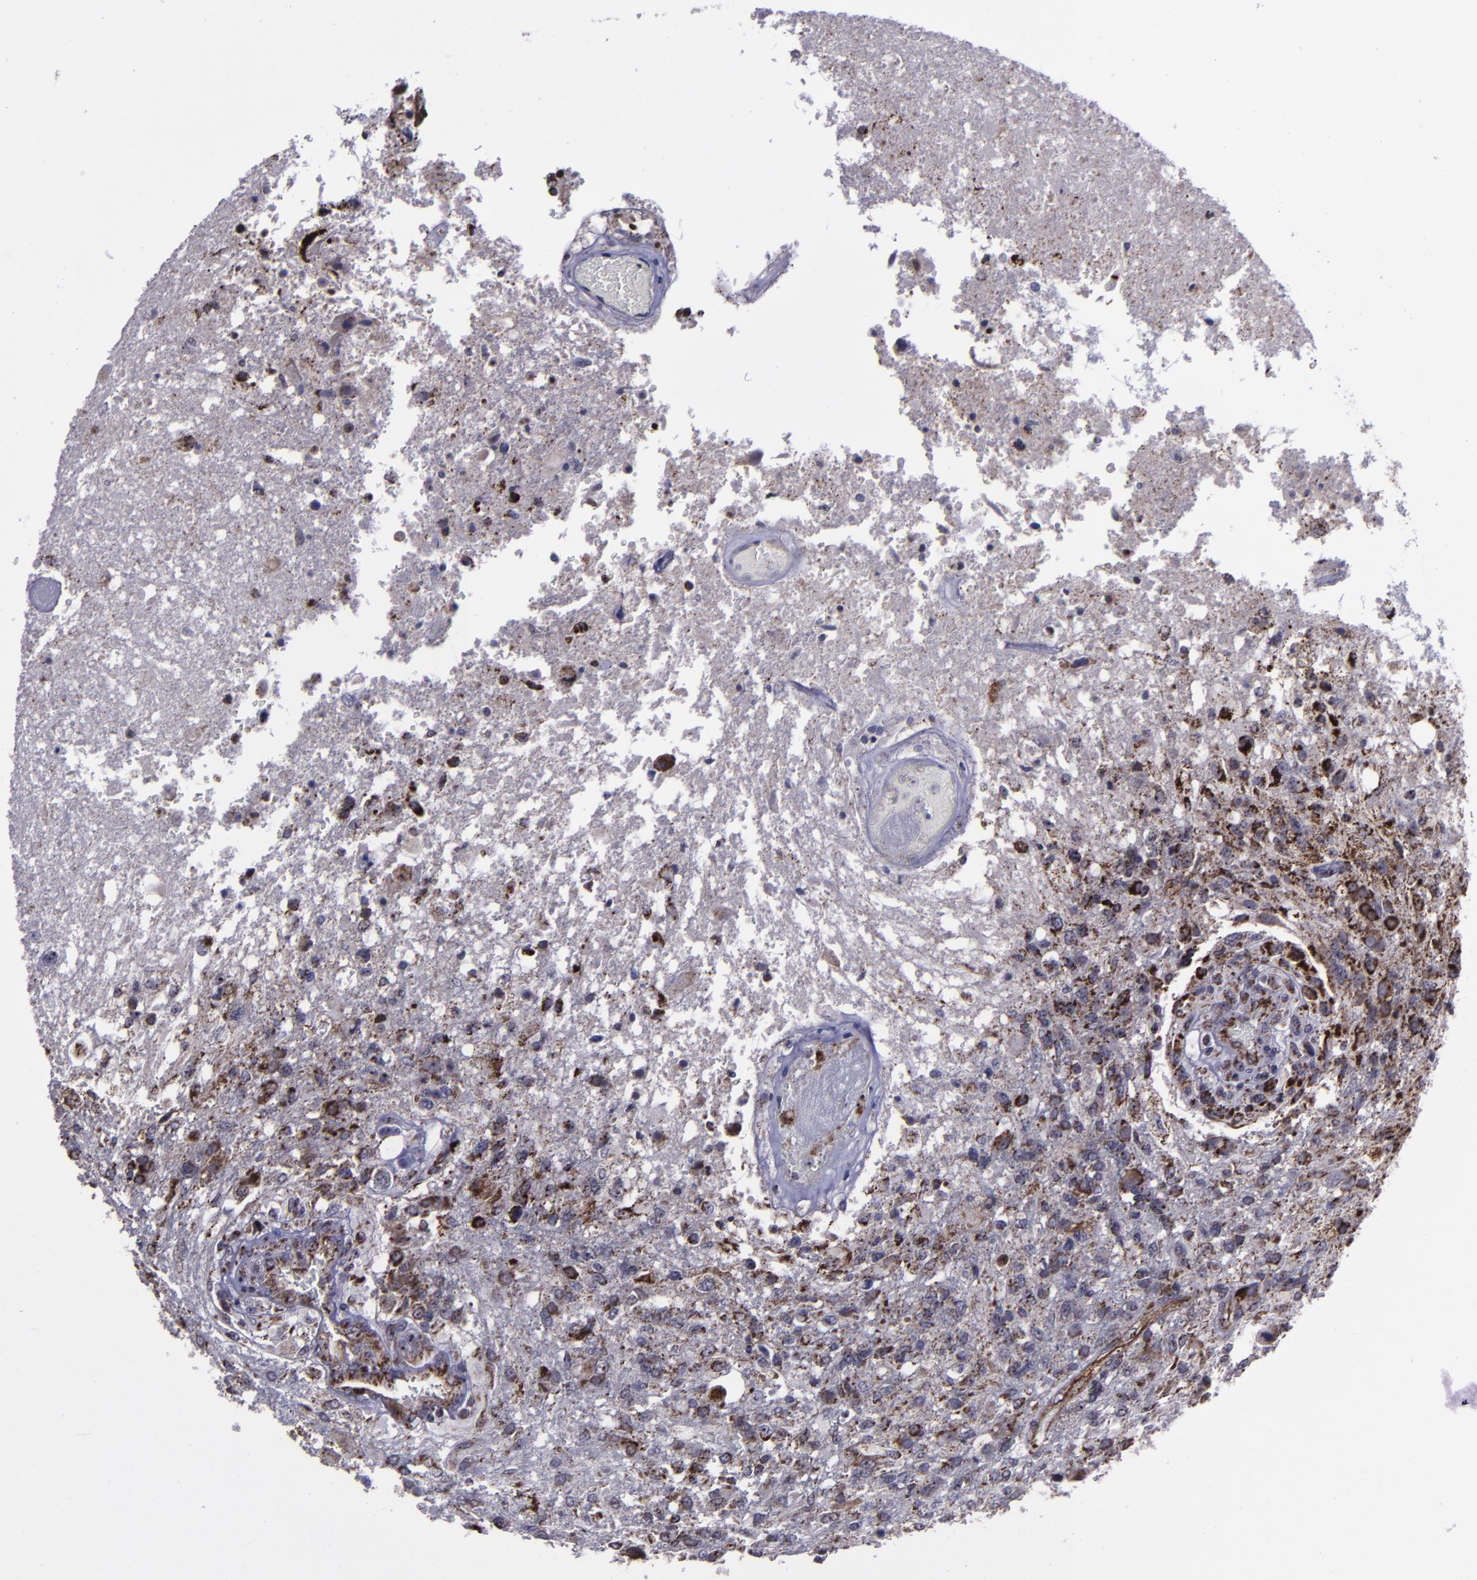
{"staining": {"intensity": "moderate", "quantity": "25%-75%", "location": "cytoplasmic/membranous"}, "tissue": "glioma", "cell_type": "Tumor cells", "image_type": "cancer", "snomed": [{"axis": "morphology", "description": "Glioma, malignant, High grade"}, {"axis": "topography", "description": "Cerebral cortex"}], "caption": "Moderate cytoplasmic/membranous expression is present in approximately 25%-75% of tumor cells in malignant glioma (high-grade). Nuclei are stained in blue.", "gene": "LONP1", "patient": {"sex": "male", "age": 79}}